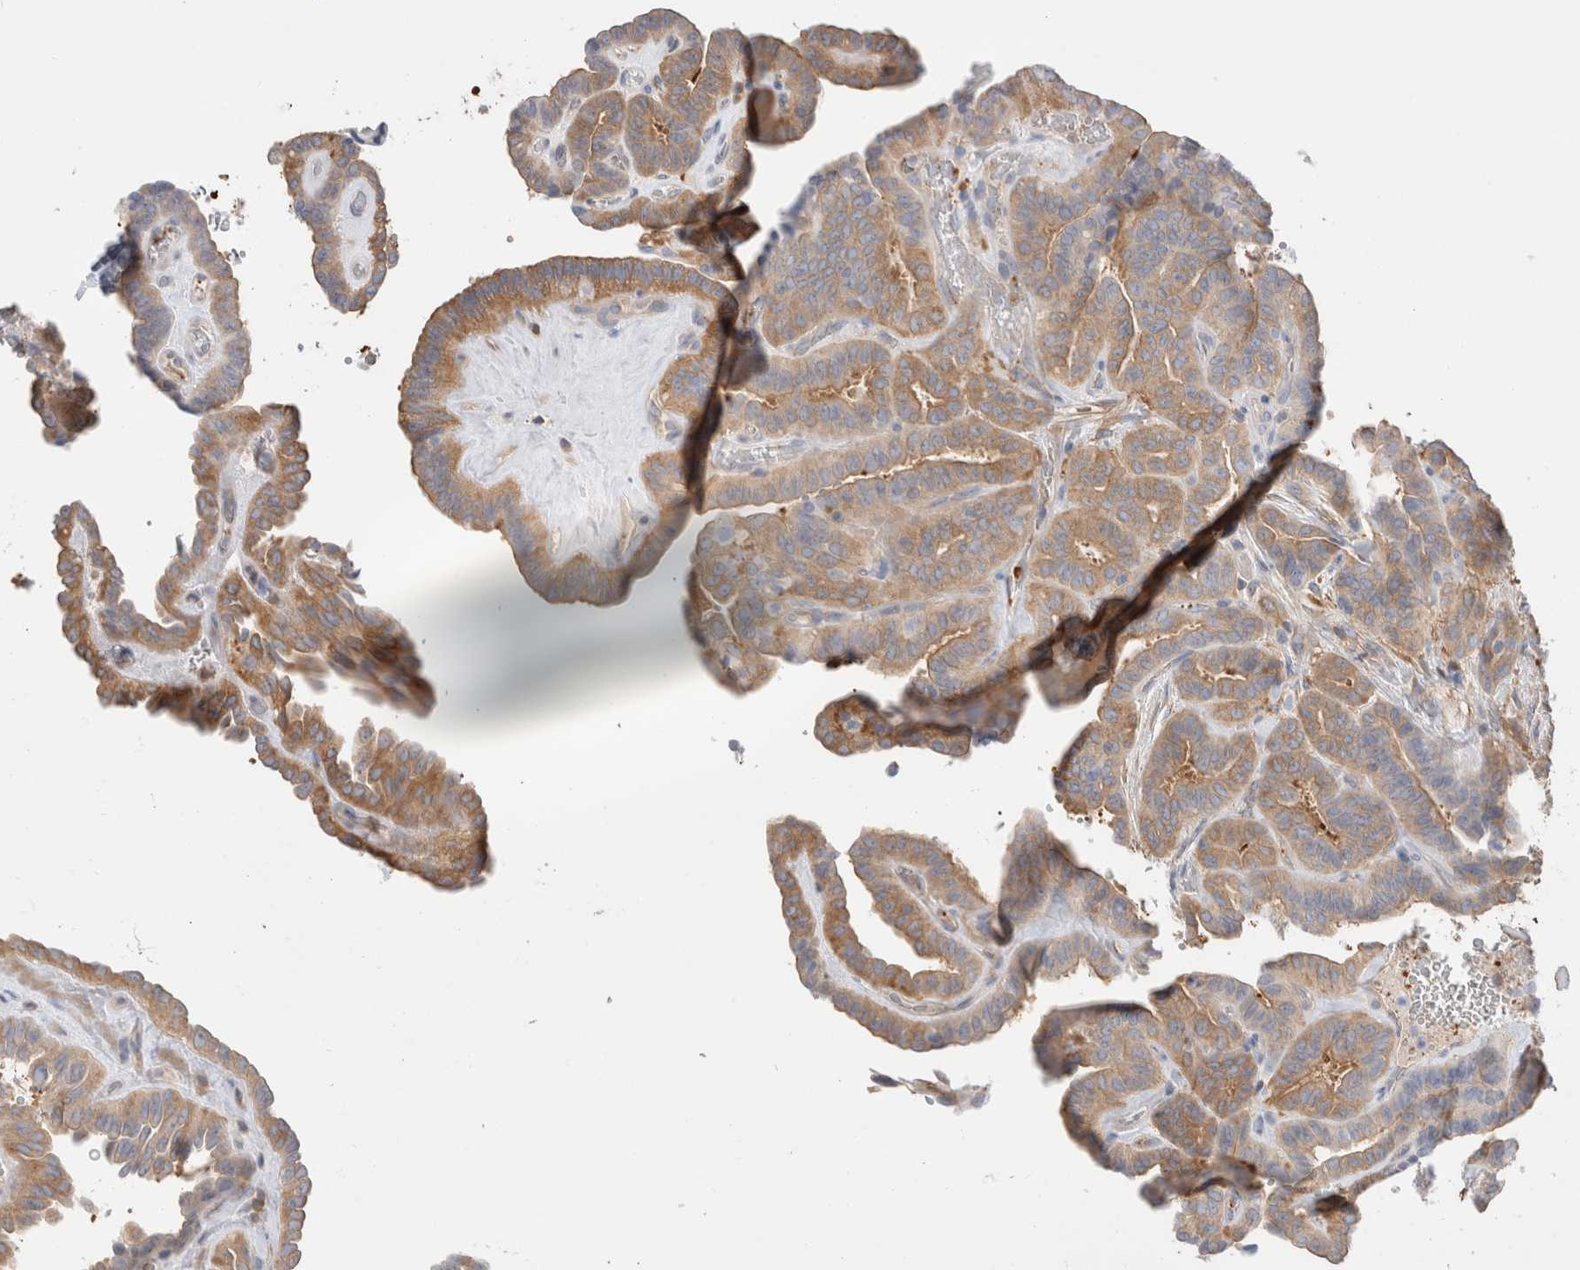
{"staining": {"intensity": "weak", "quantity": ">75%", "location": "cytoplasmic/membranous"}, "tissue": "thyroid cancer", "cell_type": "Tumor cells", "image_type": "cancer", "snomed": [{"axis": "morphology", "description": "Papillary adenocarcinoma, NOS"}, {"axis": "topography", "description": "Thyroid gland"}], "caption": "A brown stain shows weak cytoplasmic/membranous staining of a protein in human thyroid cancer tumor cells.", "gene": "CAPN2", "patient": {"sex": "male", "age": 77}}